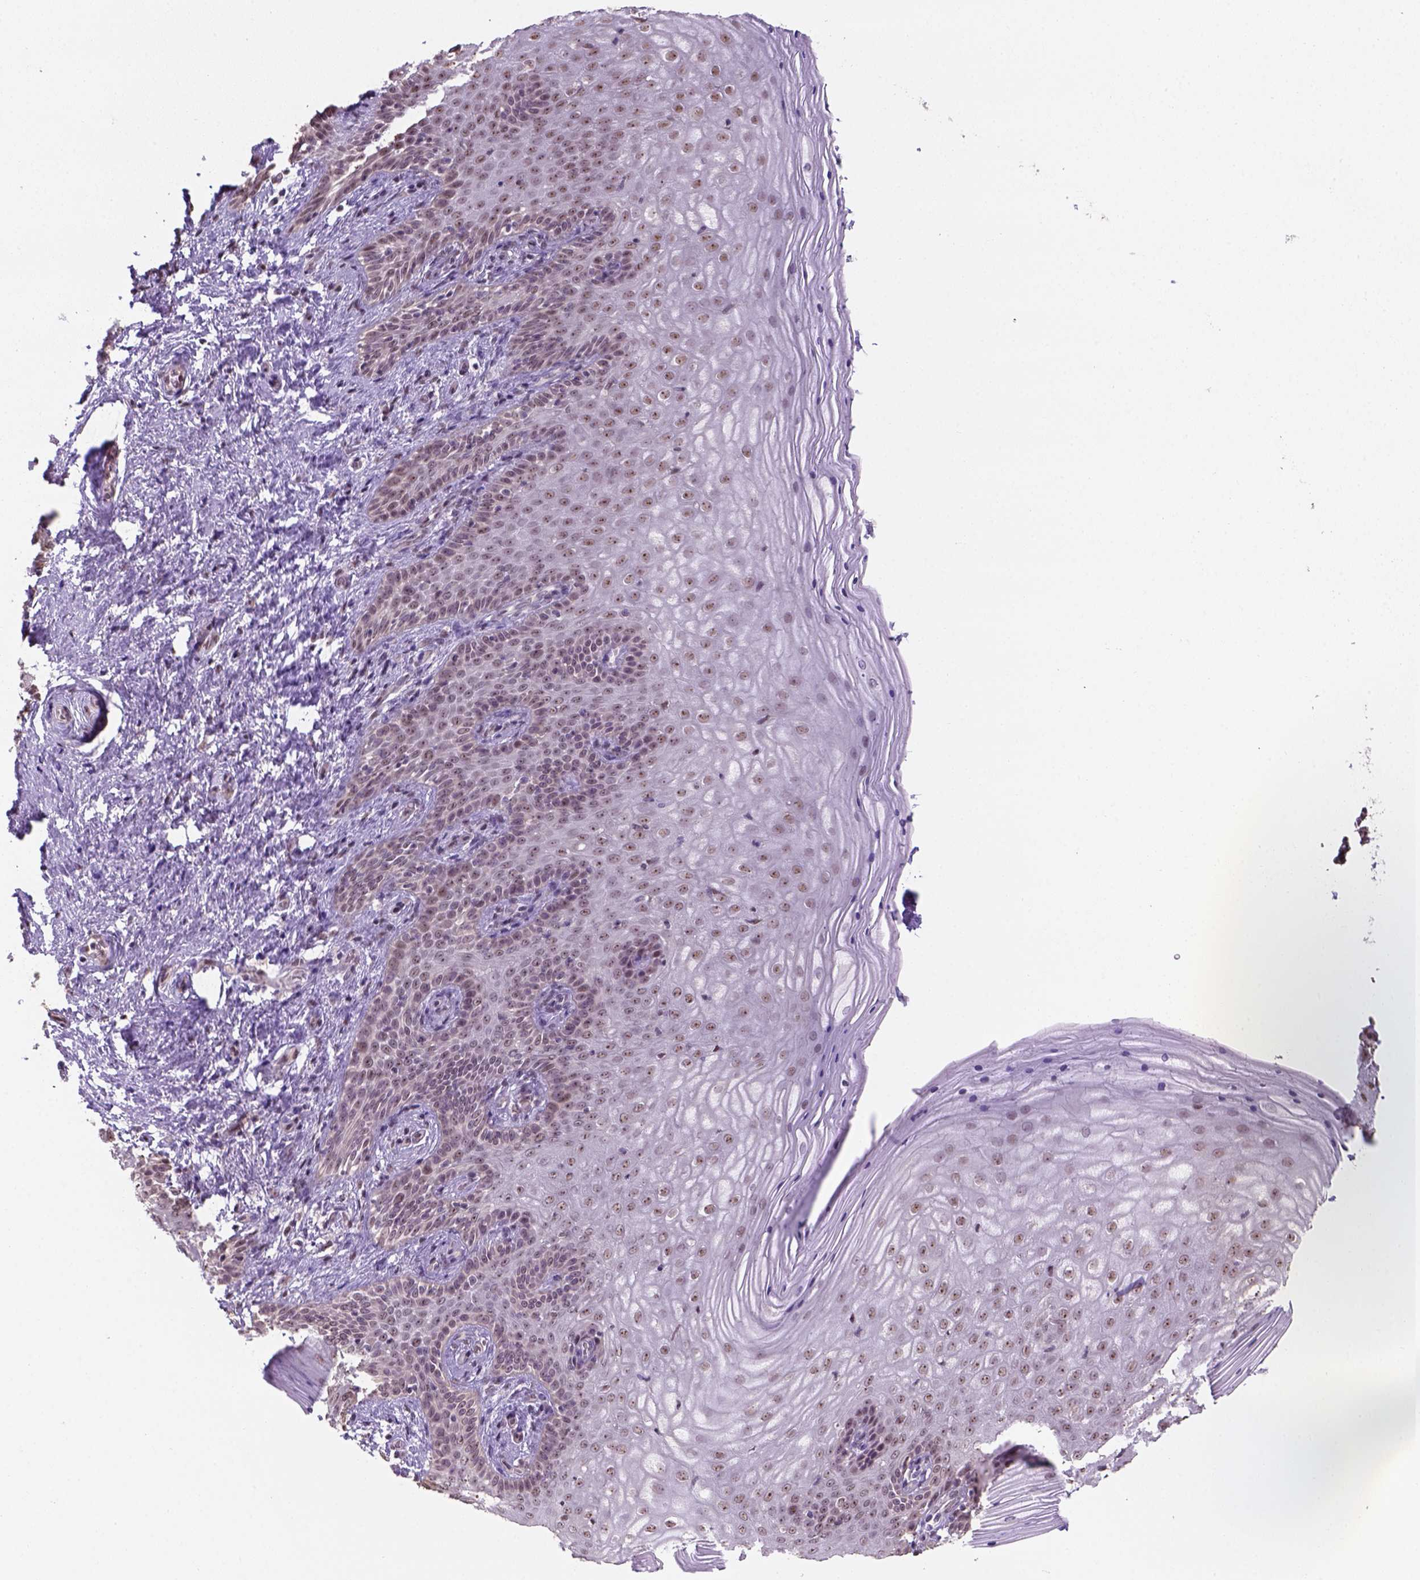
{"staining": {"intensity": "moderate", "quantity": ">75%", "location": "nuclear"}, "tissue": "vagina", "cell_type": "Squamous epithelial cells", "image_type": "normal", "snomed": [{"axis": "morphology", "description": "Normal tissue, NOS"}, {"axis": "topography", "description": "Vagina"}], "caption": "Squamous epithelial cells reveal medium levels of moderate nuclear positivity in approximately >75% of cells in normal vagina.", "gene": "DDX50", "patient": {"sex": "female", "age": 45}}